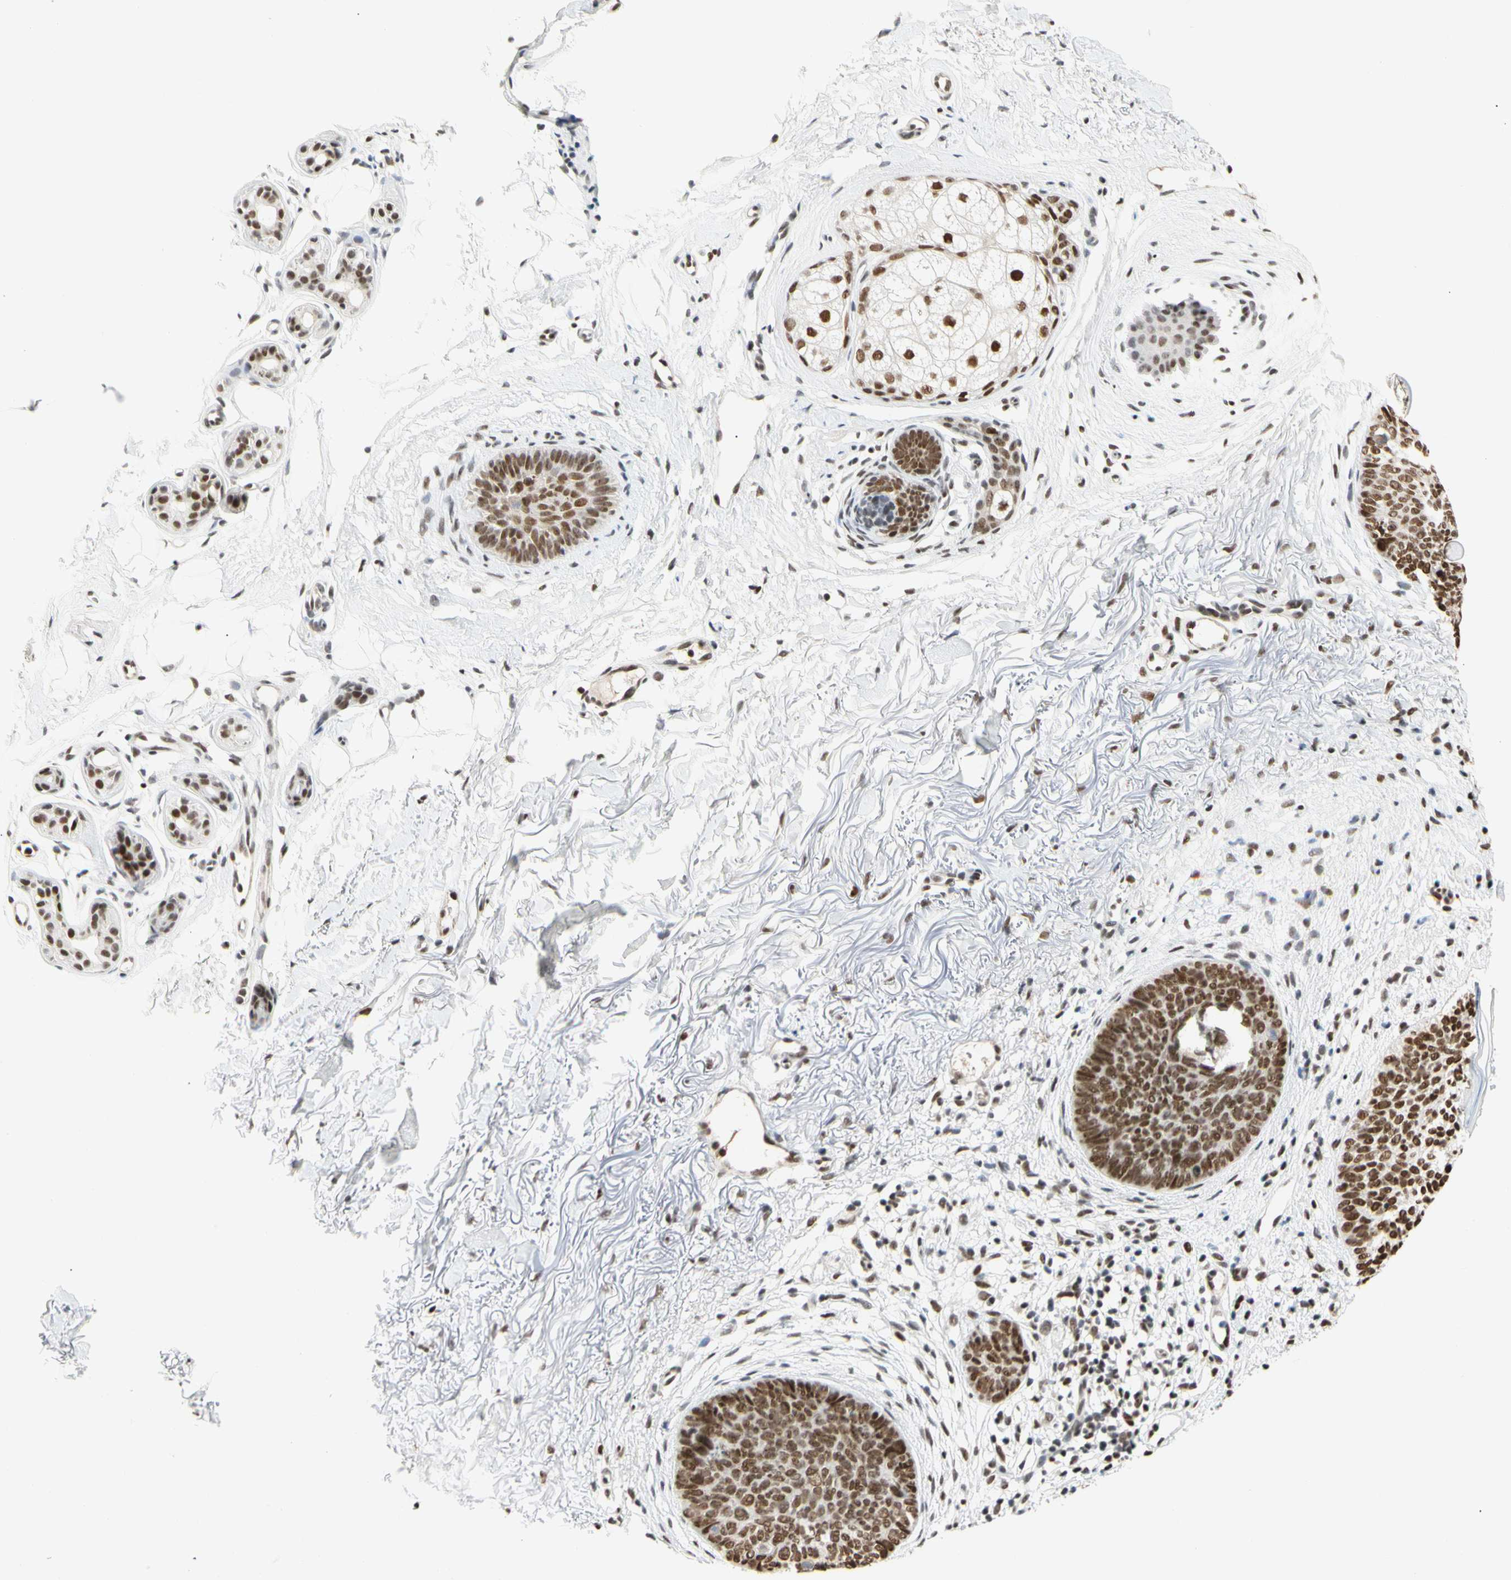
{"staining": {"intensity": "strong", "quantity": ">75%", "location": "nuclear"}, "tissue": "skin cancer", "cell_type": "Tumor cells", "image_type": "cancer", "snomed": [{"axis": "morphology", "description": "Basal cell carcinoma"}, {"axis": "topography", "description": "Skin"}], "caption": "About >75% of tumor cells in skin cancer demonstrate strong nuclear protein staining as visualized by brown immunohistochemical staining.", "gene": "ZSCAN16", "patient": {"sex": "female", "age": 70}}